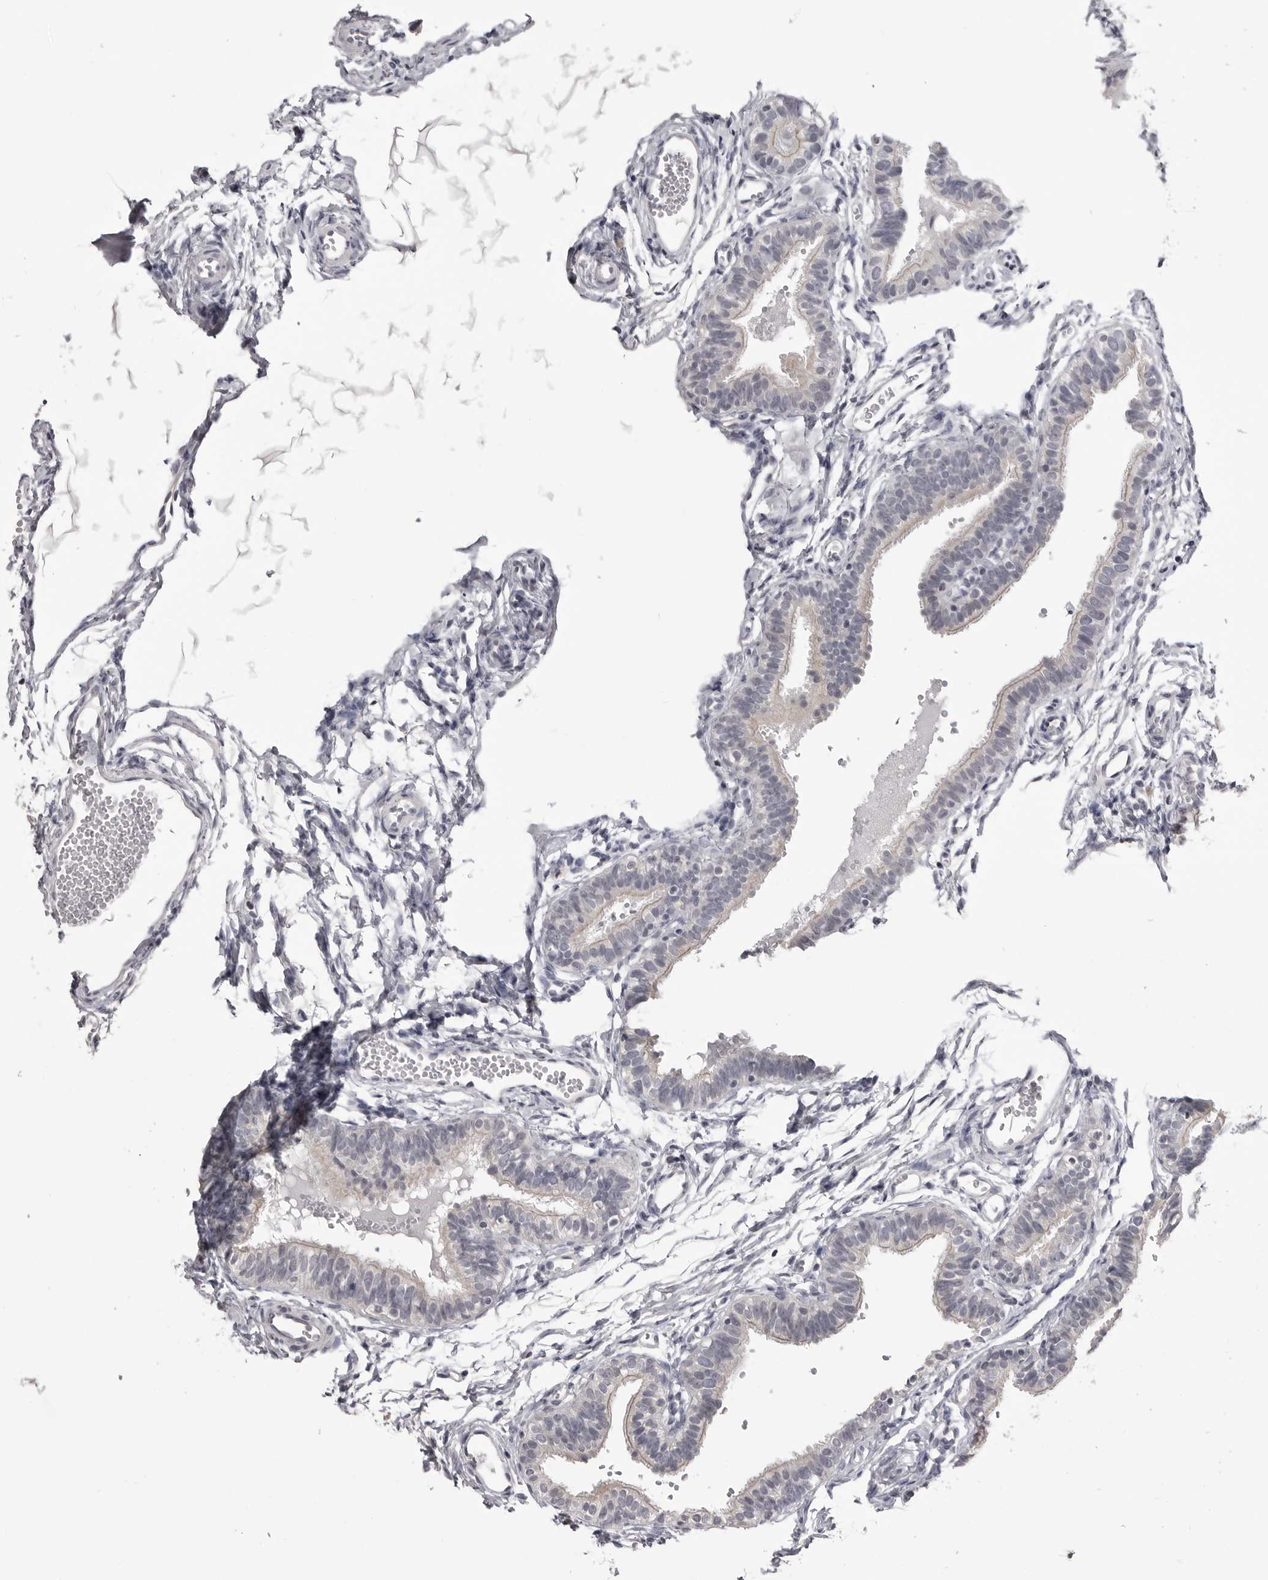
{"staining": {"intensity": "negative", "quantity": "none", "location": "none"}, "tissue": "fallopian tube", "cell_type": "Glandular cells", "image_type": "normal", "snomed": [{"axis": "morphology", "description": "Normal tissue, NOS"}, {"axis": "topography", "description": "Fallopian tube"}, {"axis": "topography", "description": "Placenta"}], "caption": "Glandular cells show no significant positivity in unremarkable fallopian tube. (DAB immunohistochemistry visualized using brightfield microscopy, high magnification).", "gene": "GPN2", "patient": {"sex": "female", "age": 34}}